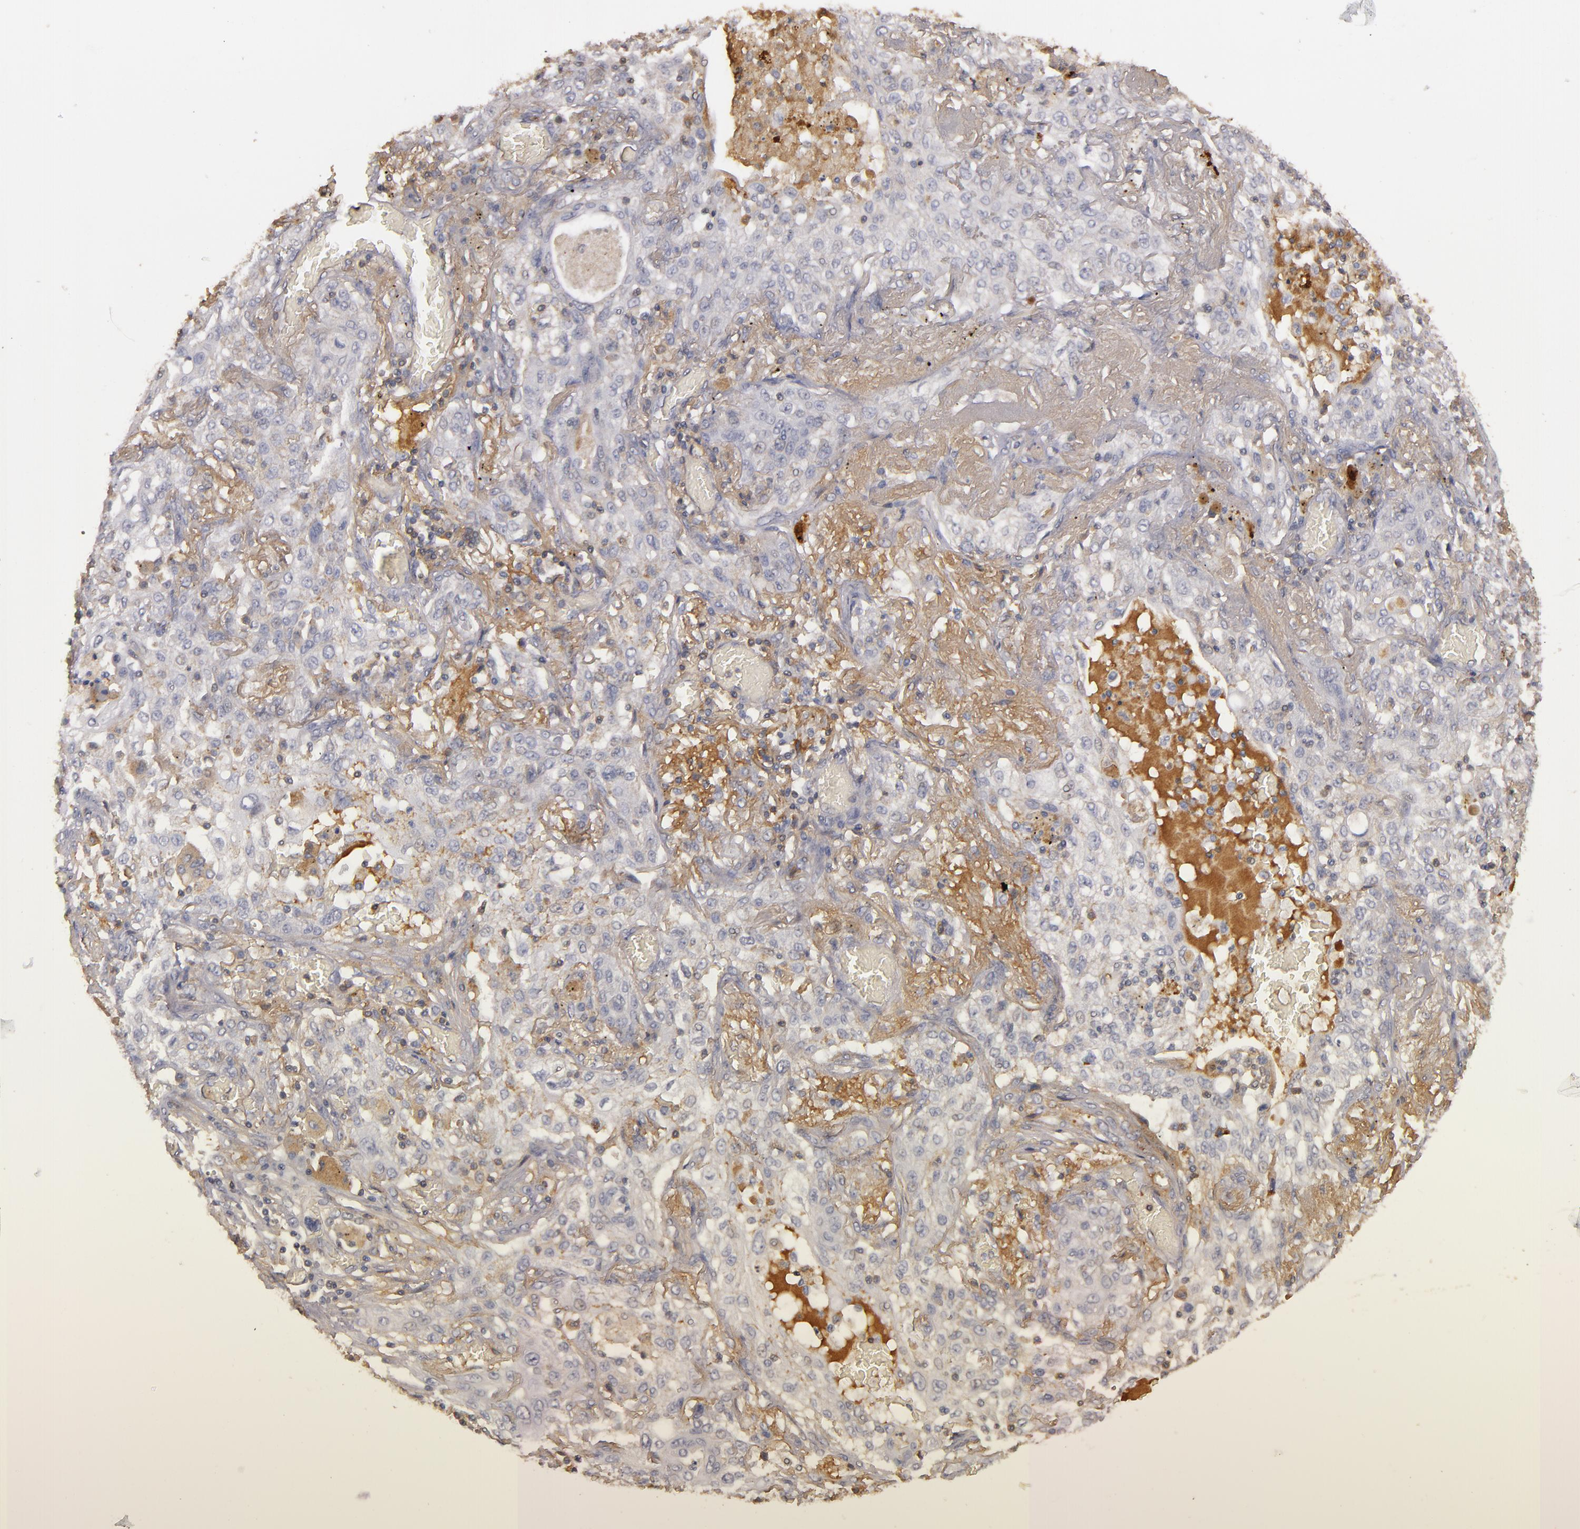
{"staining": {"intensity": "weak", "quantity": "<25%", "location": "cytoplasmic/membranous"}, "tissue": "lung cancer", "cell_type": "Tumor cells", "image_type": "cancer", "snomed": [{"axis": "morphology", "description": "Squamous cell carcinoma, NOS"}, {"axis": "topography", "description": "Lung"}], "caption": "This is a photomicrograph of immunohistochemistry (IHC) staining of lung cancer (squamous cell carcinoma), which shows no expression in tumor cells.", "gene": "MBL2", "patient": {"sex": "female", "age": 47}}